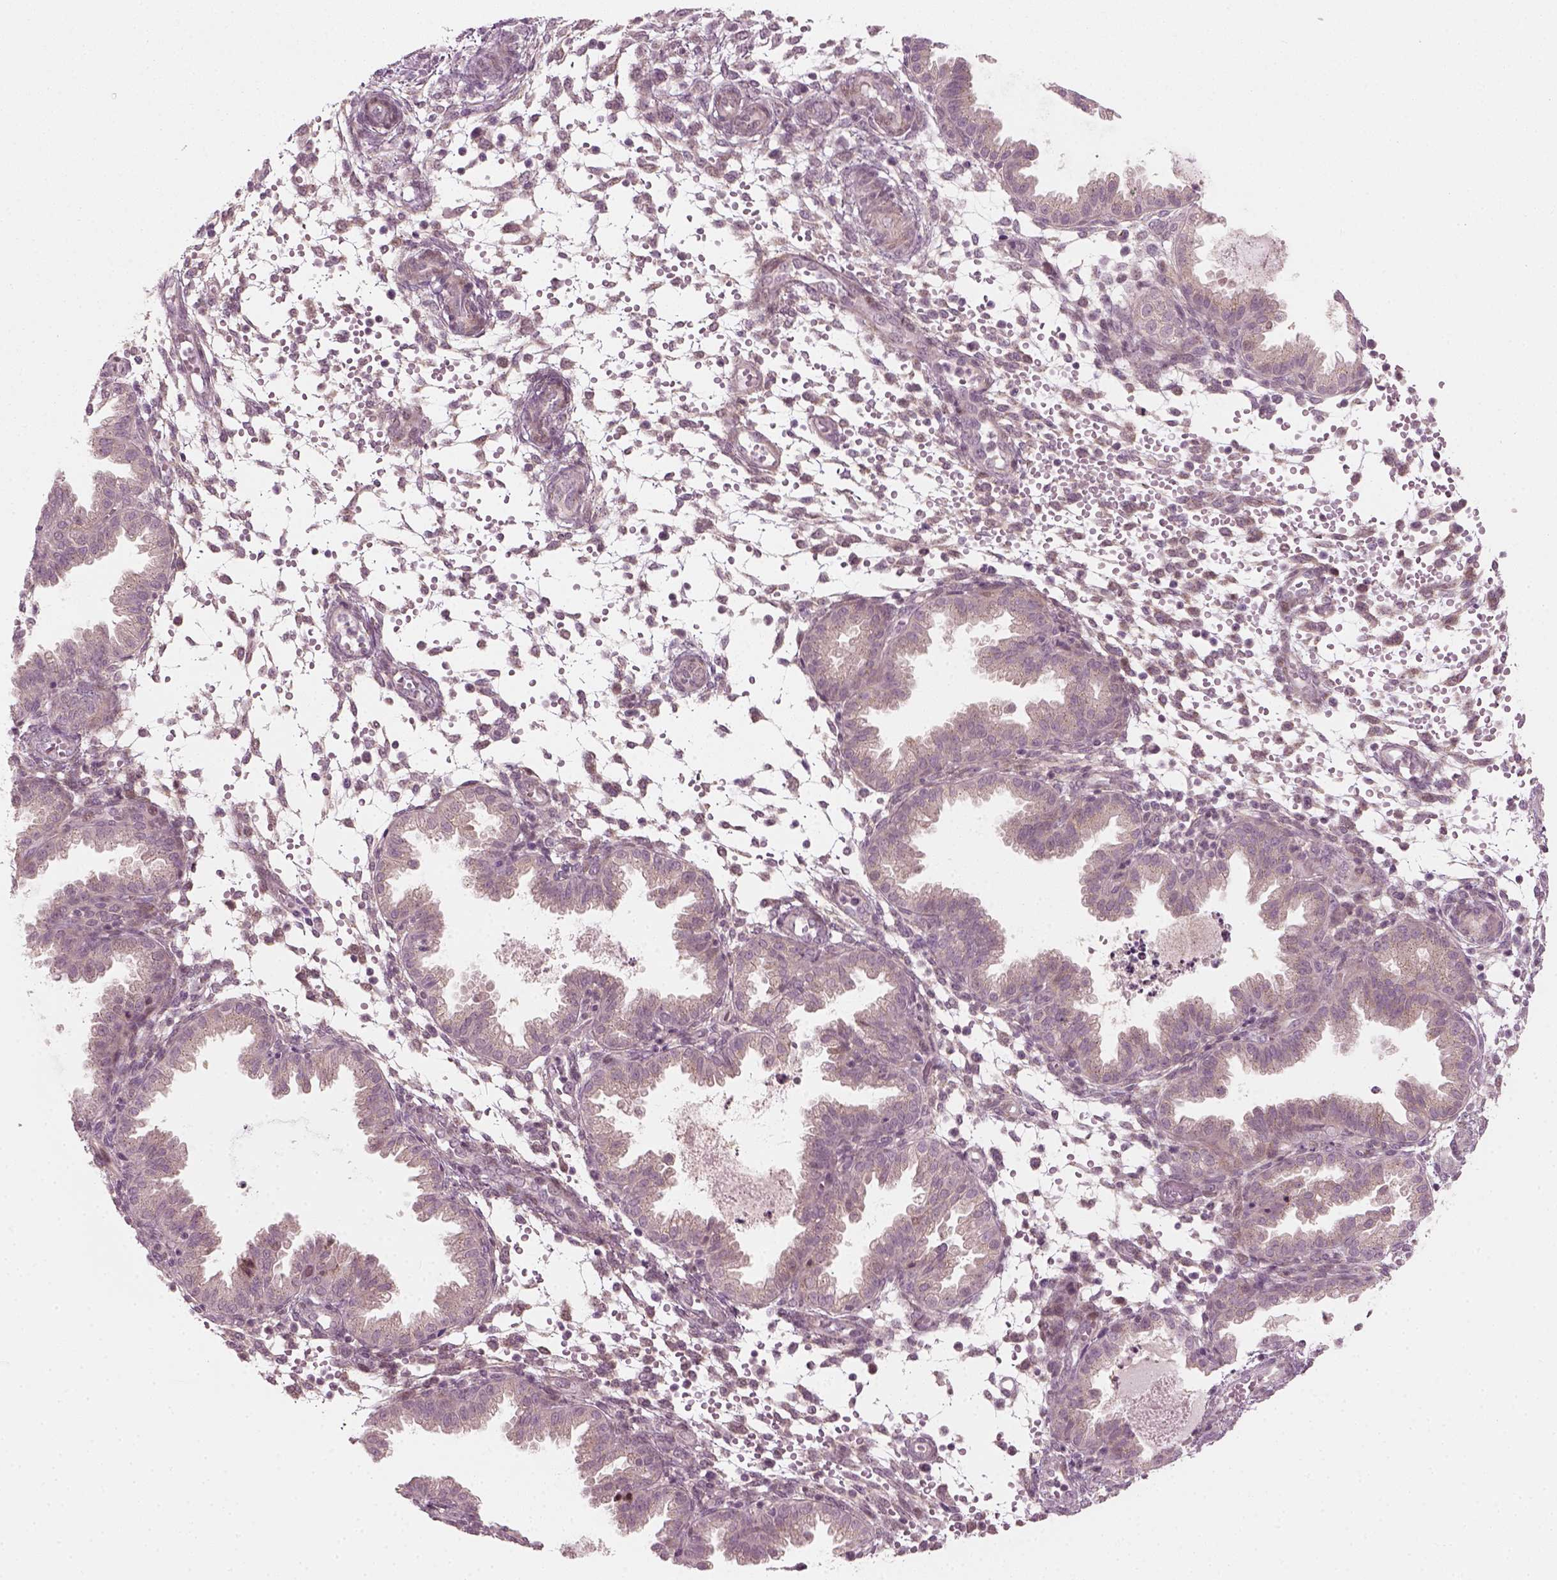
{"staining": {"intensity": "negative", "quantity": "none", "location": "none"}, "tissue": "endometrium", "cell_type": "Cells in endometrial stroma", "image_type": "normal", "snomed": [{"axis": "morphology", "description": "Normal tissue, NOS"}, {"axis": "topography", "description": "Endometrium"}], "caption": "Immunohistochemistry photomicrograph of benign endometrium: human endometrium stained with DAB (3,3'-diaminobenzidine) displays no significant protein expression in cells in endometrial stroma.", "gene": "MLIP", "patient": {"sex": "female", "age": 33}}